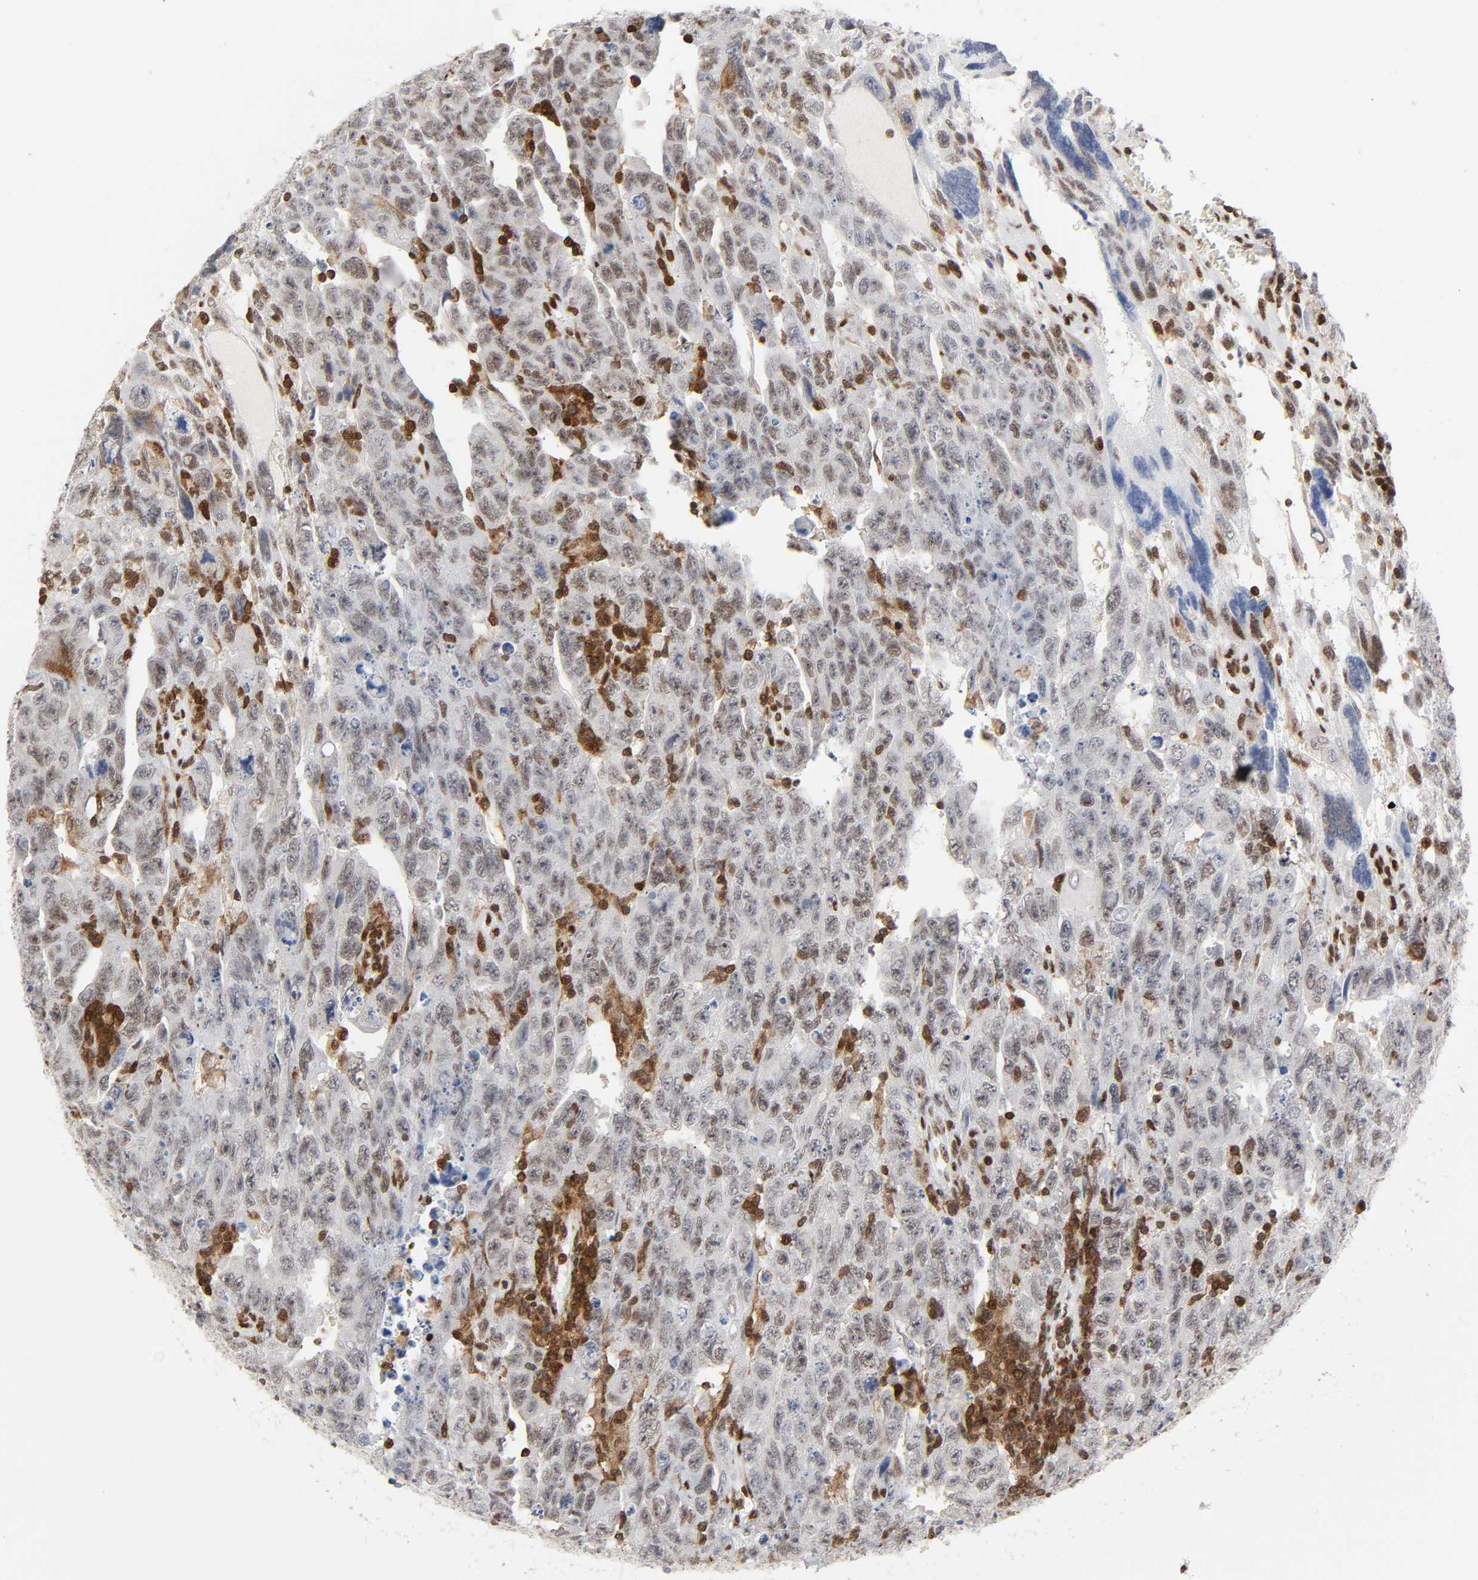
{"staining": {"intensity": "weak", "quantity": ">75%", "location": "nuclear"}, "tissue": "testis cancer", "cell_type": "Tumor cells", "image_type": "cancer", "snomed": [{"axis": "morphology", "description": "Carcinoma, Embryonal, NOS"}, {"axis": "topography", "description": "Testis"}], "caption": "Immunohistochemical staining of human testis cancer demonstrates weak nuclear protein positivity in approximately >75% of tumor cells.", "gene": "WAS", "patient": {"sex": "male", "age": 28}}